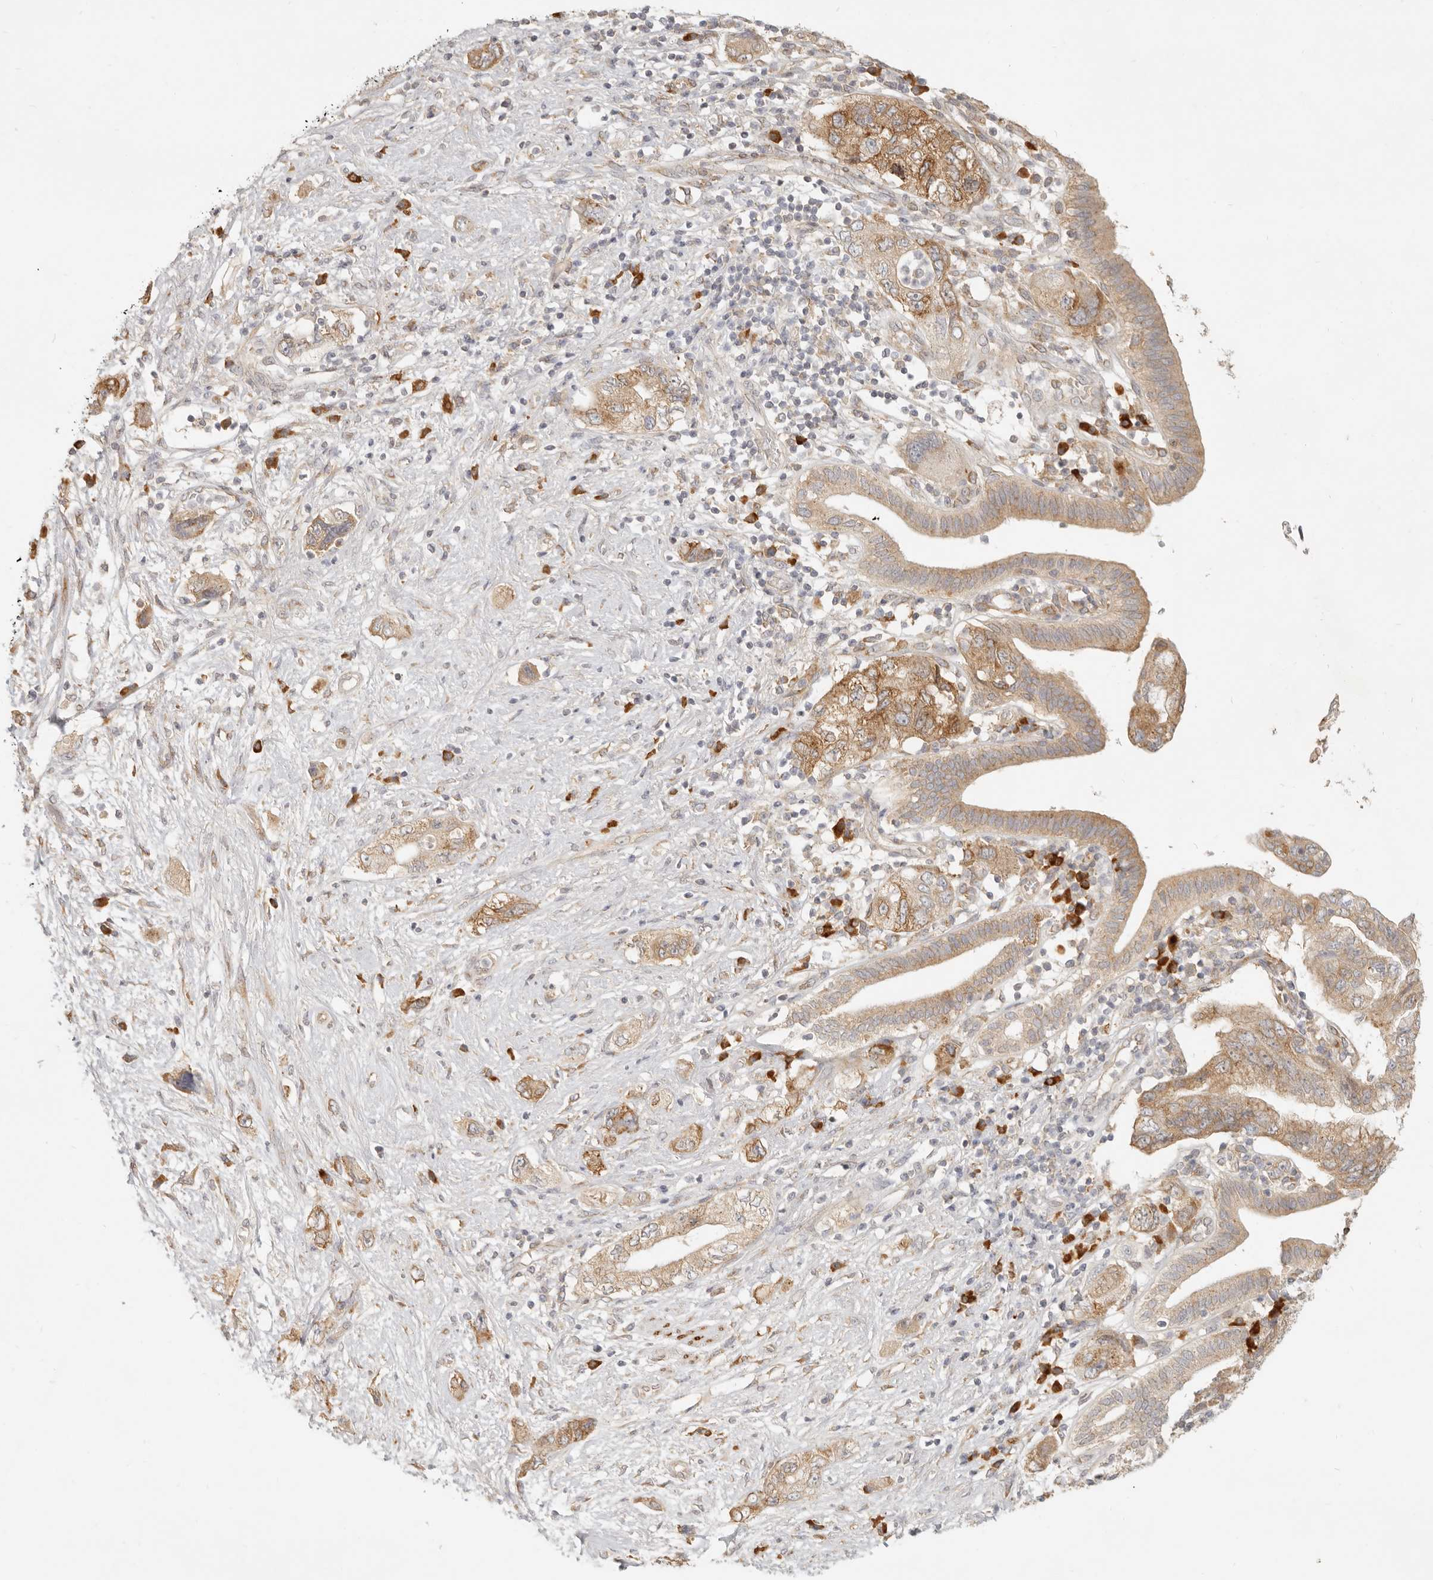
{"staining": {"intensity": "moderate", "quantity": ">75%", "location": "cytoplasmic/membranous"}, "tissue": "pancreatic cancer", "cell_type": "Tumor cells", "image_type": "cancer", "snomed": [{"axis": "morphology", "description": "Adenocarcinoma, NOS"}, {"axis": "topography", "description": "Pancreas"}], "caption": "Moderate cytoplasmic/membranous protein expression is identified in about >75% of tumor cells in pancreatic cancer (adenocarcinoma).", "gene": "PABPC4", "patient": {"sex": "female", "age": 73}}